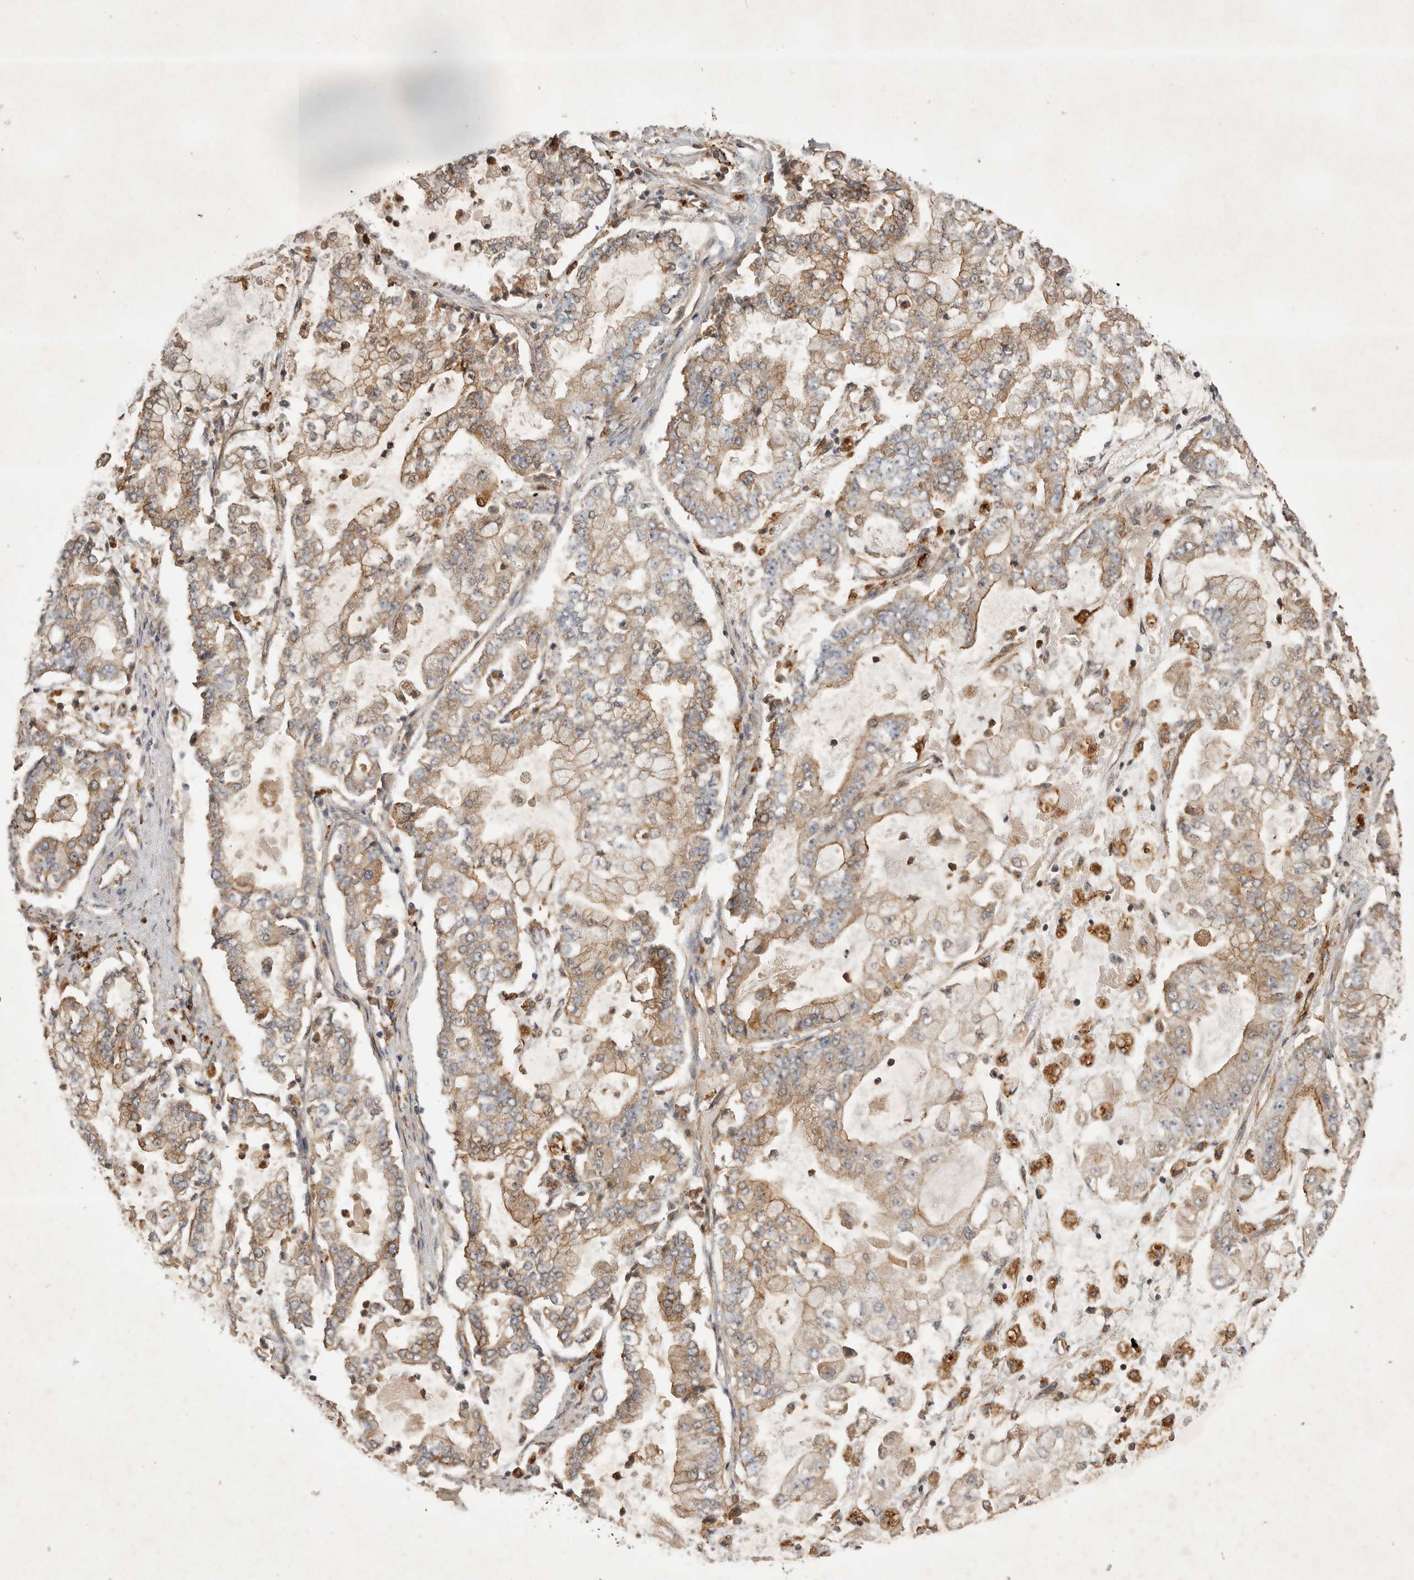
{"staining": {"intensity": "moderate", "quantity": ">75%", "location": "cytoplasmic/membranous"}, "tissue": "stomach cancer", "cell_type": "Tumor cells", "image_type": "cancer", "snomed": [{"axis": "morphology", "description": "Adenocarcinoma, NOS"}, {"axis": "topography", "description": "Stomach"}], "caption": "Immunohistochemical staining of stomach cancer demonstrates moderate cytoplasmic/membranous protein expression in approximately >75% of tumor cells. (Stains: DAB (3,3'-diaminobenzidine) in brown, nuclei in blue, Microscopy: brightfield microscopy at high magnification).", "gene": "ZNF232", "patient": {"sex": "male", "age": 76}}